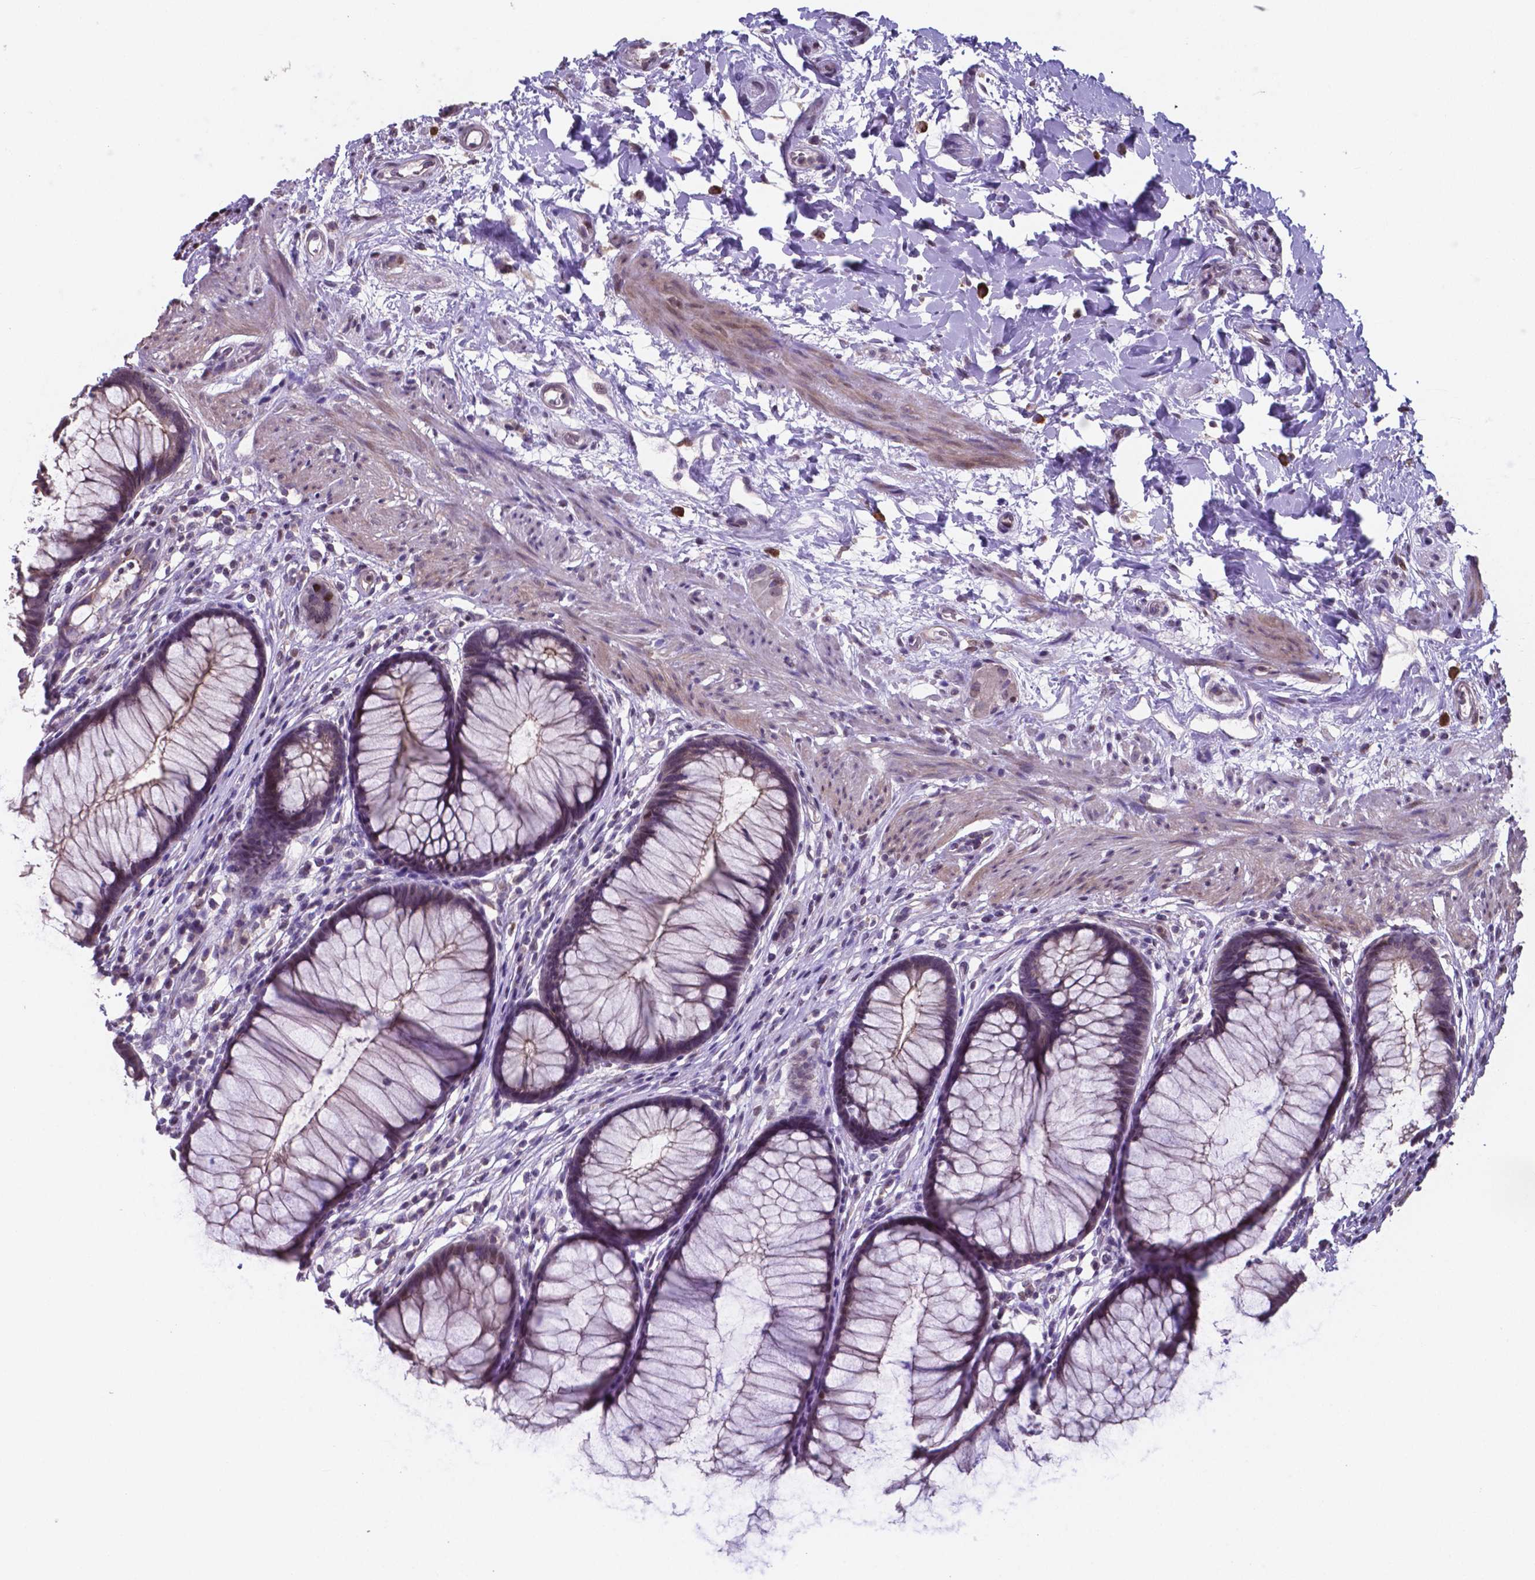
{"staining": {"intensity": "moderate", "quantity": "25%-75%", "location": "cytoplasmic/membranous"}, "tissue": "rectum", "cell_type": "Glandular cells", "image_type": "normal", "snomed": [{"axis": "morphology", "description": "Normal tissue, NOS"}, {"axis": "topography", "description": "Smooth muscle"}, {"axis": "topography", "description": "Rectum"}], "caption": "Immunohistochemical staining of benign human rectum exhibits 25%-75% levels of moderate cytoplasmic/membranous protein positivity in approximately 25%-75% of glandular cells.", "gene": "MLC1", "patient": {"sex": "male", "age": 53}}